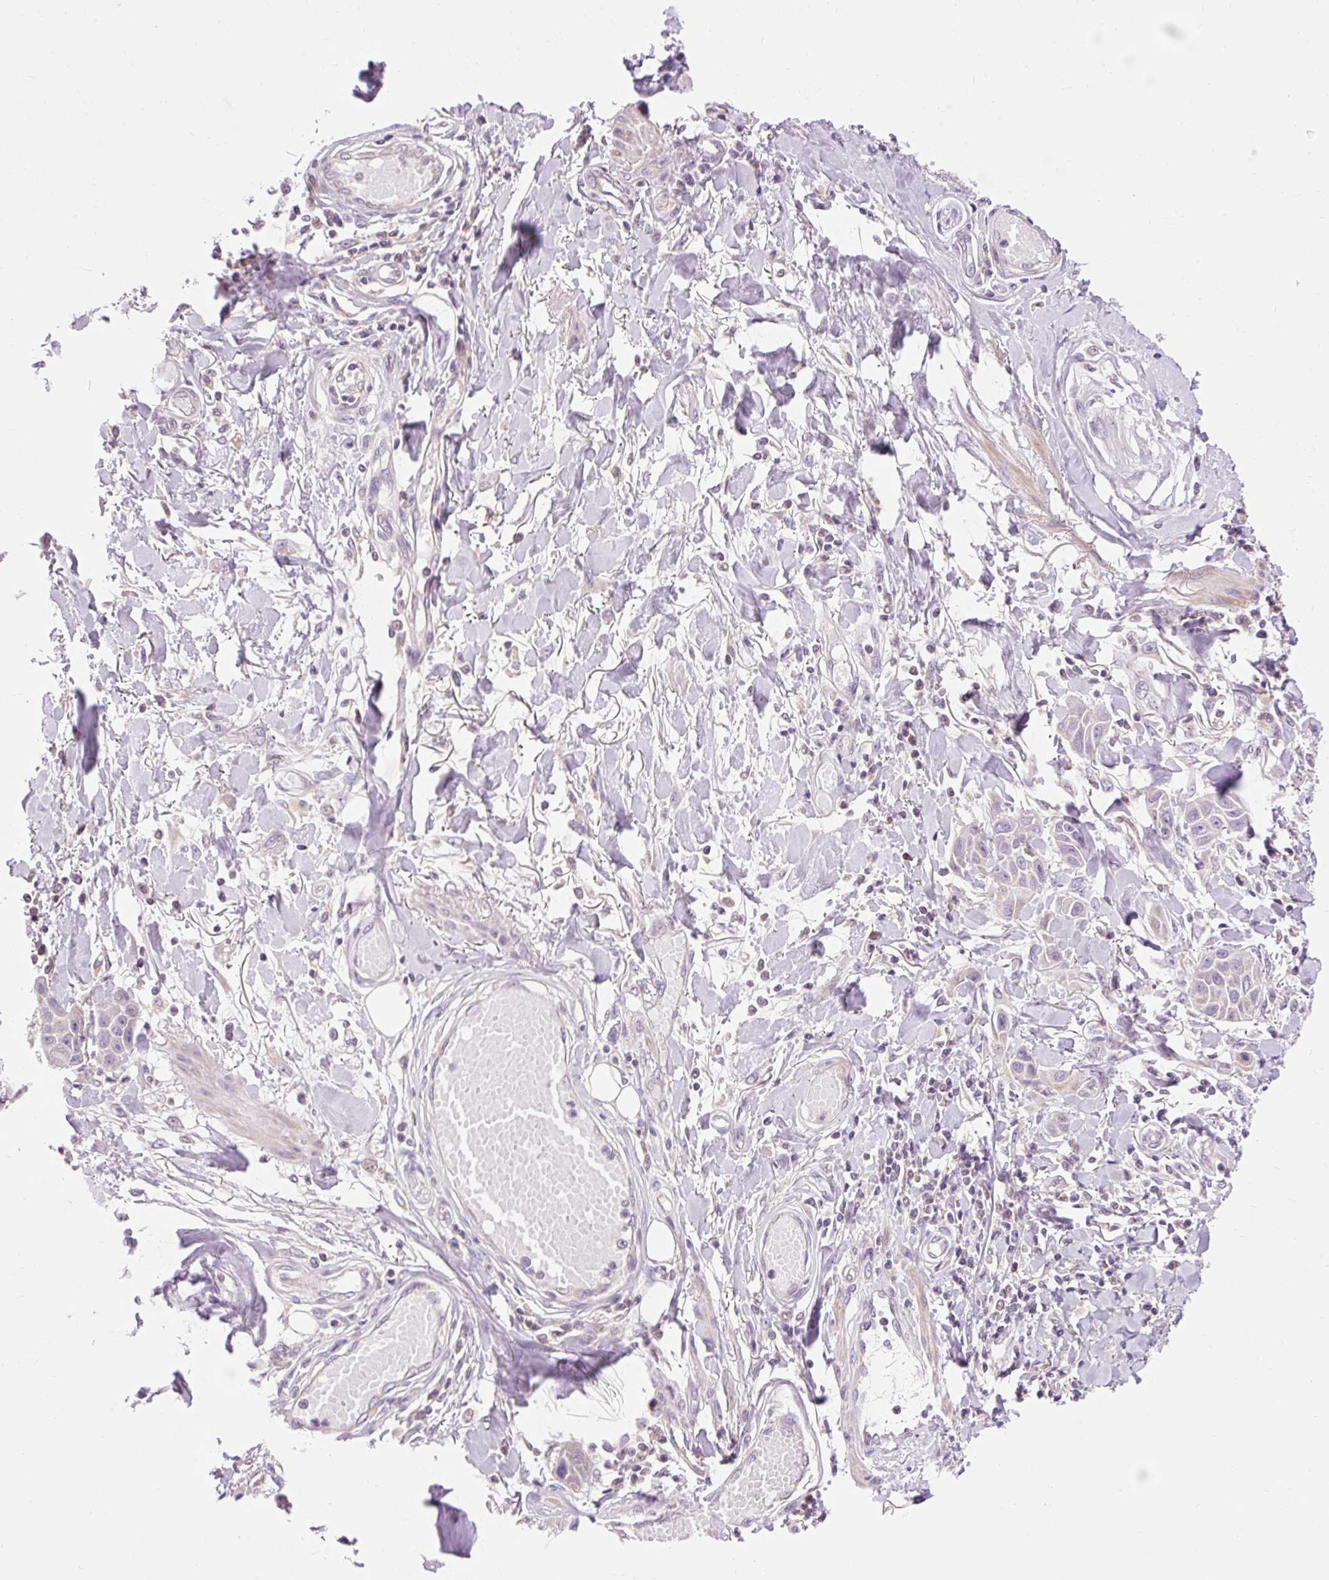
{"staining": {"intensity": "negative", "quantity": "none", "location": "none"}, "tissue": "skin cancer", "cell_type": "Tumor cells", "image_type": "cancer", "snomed": [{"axis": "morphology", "description": "Squamous cell carcinoma, NOS"}, {"axis": "topography", "description": "Skin"}], "caption": "This is an immunohistochemistry photomicrograph of human skin squamous cell carcinoma. There is no positivity in tumor cells.", "gene": "IMMT", "patient": {"sex": "female", "age": 69}}